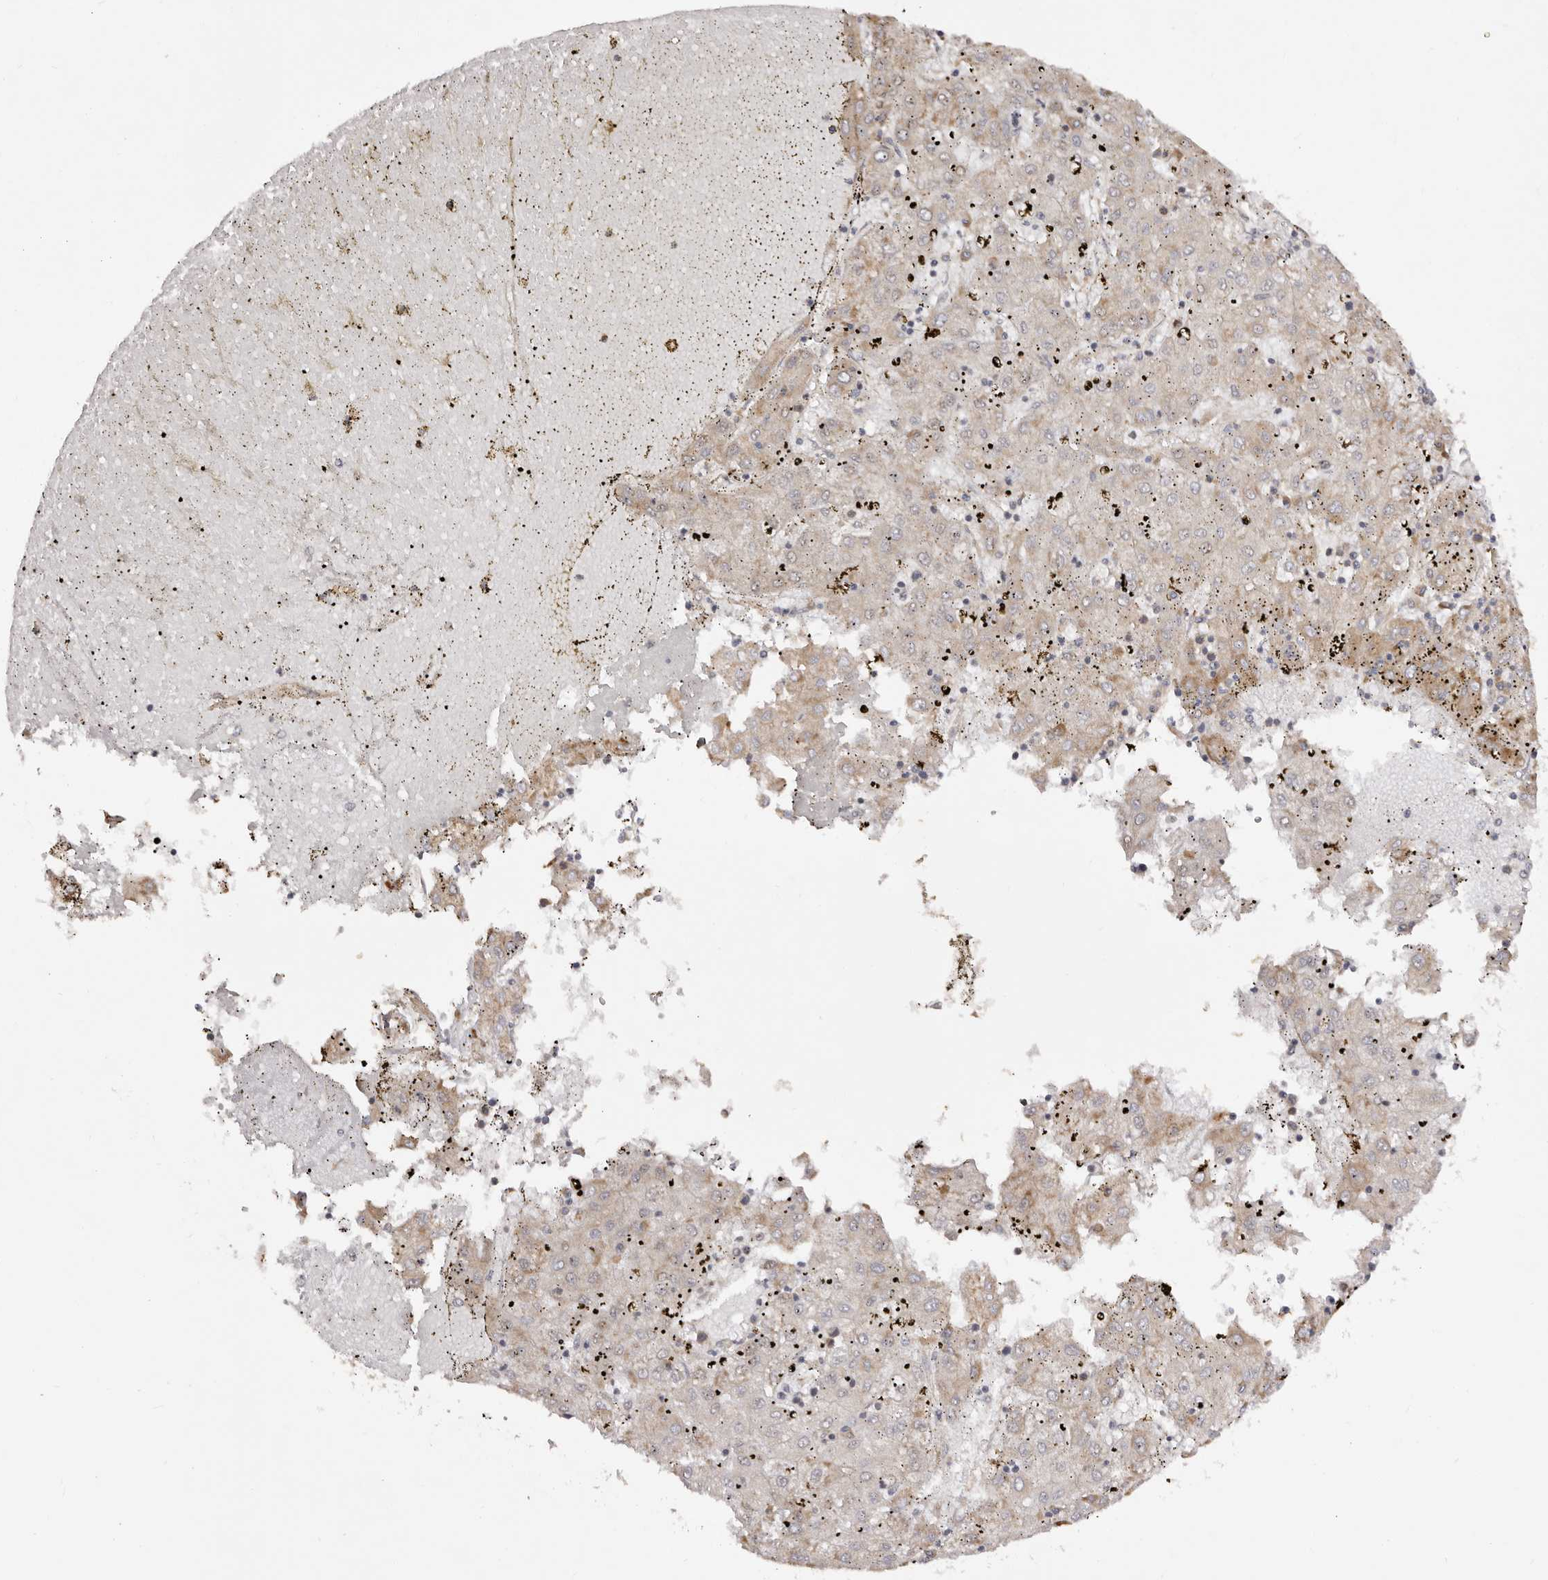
{"staining": {"intensity": "weak", "quantity": "<25%", "location": "cytoplasmic/membranous"}, "tissue": "liver cancer", "cell_type": "Tumor cells", "image_type": "cancer", "snomed": [{"axis": "morphology", "description": "Carcinoma, Hepatocellular, NOS"}, {"axis": "topography", "description": "Liver"}], "caption": "Photomicrograph shows no significant protein positivity in tumor cells of liver hepatocellular carcinoma. (Brightfield microscopy of DAB (3,3'-diaminobenzidine) immunohistochemistry at high magnification).", "gene": "RPS6", "patient": {"sex": "male", "age": 72}}